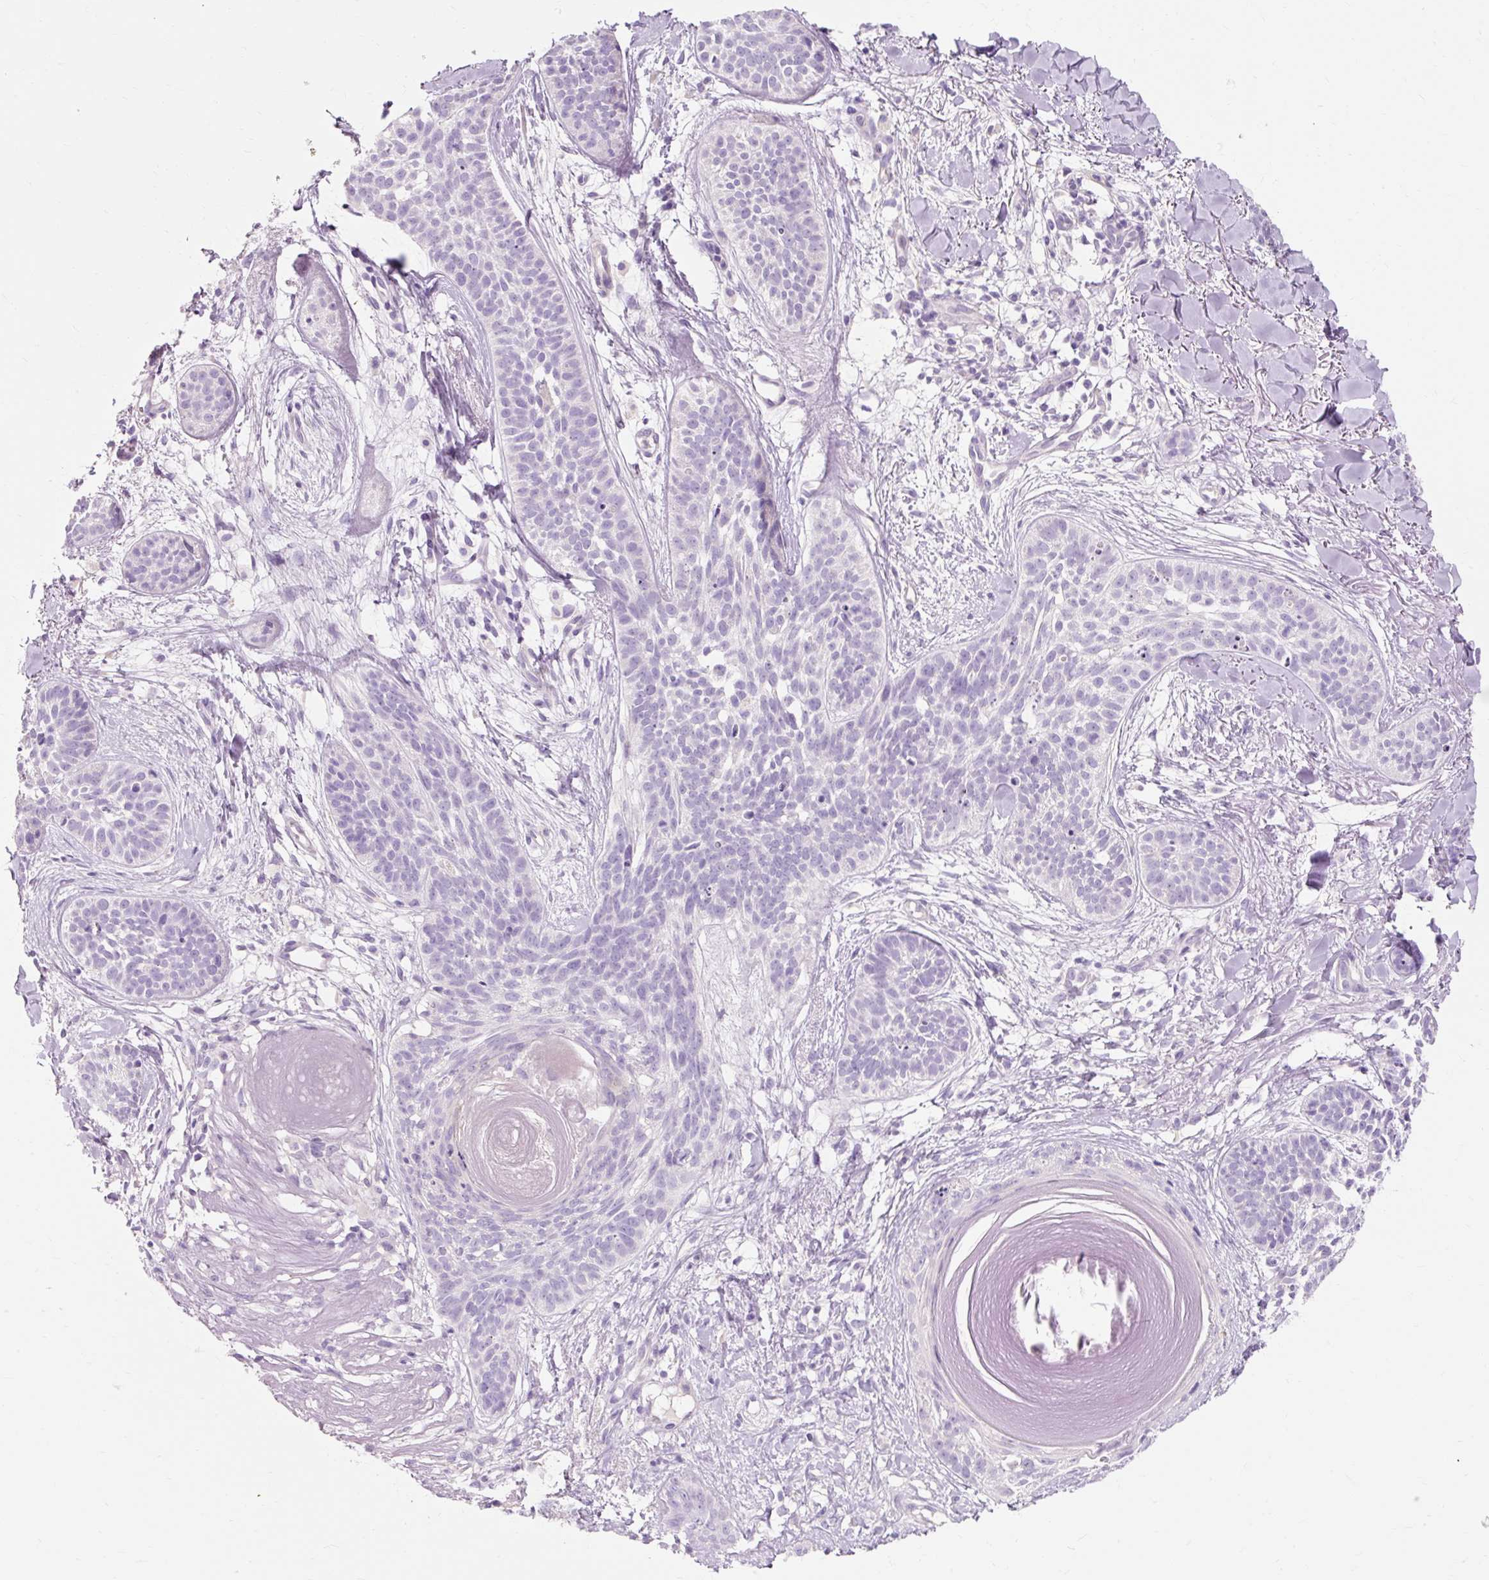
{"staining": {"intensity": "negative", "quantity": "none", "location": "none"}, "tissue": "skin cancer", "cell_type": "Tumor cells", "image_type": "cancer", "snomed": [{"axis": "morphology", "description": "Basal cell carcinoma"}, {"axis": "topography", "description": "Skin"}], "caption": "Immunohistochemistry photomicrograph of basal cell carcinoma (skin) stained for a protein (brown), which demonstrates no staining in tumor cells.", "gene": "TMEM213", "patient": {"sex": "male", "age": 52}}